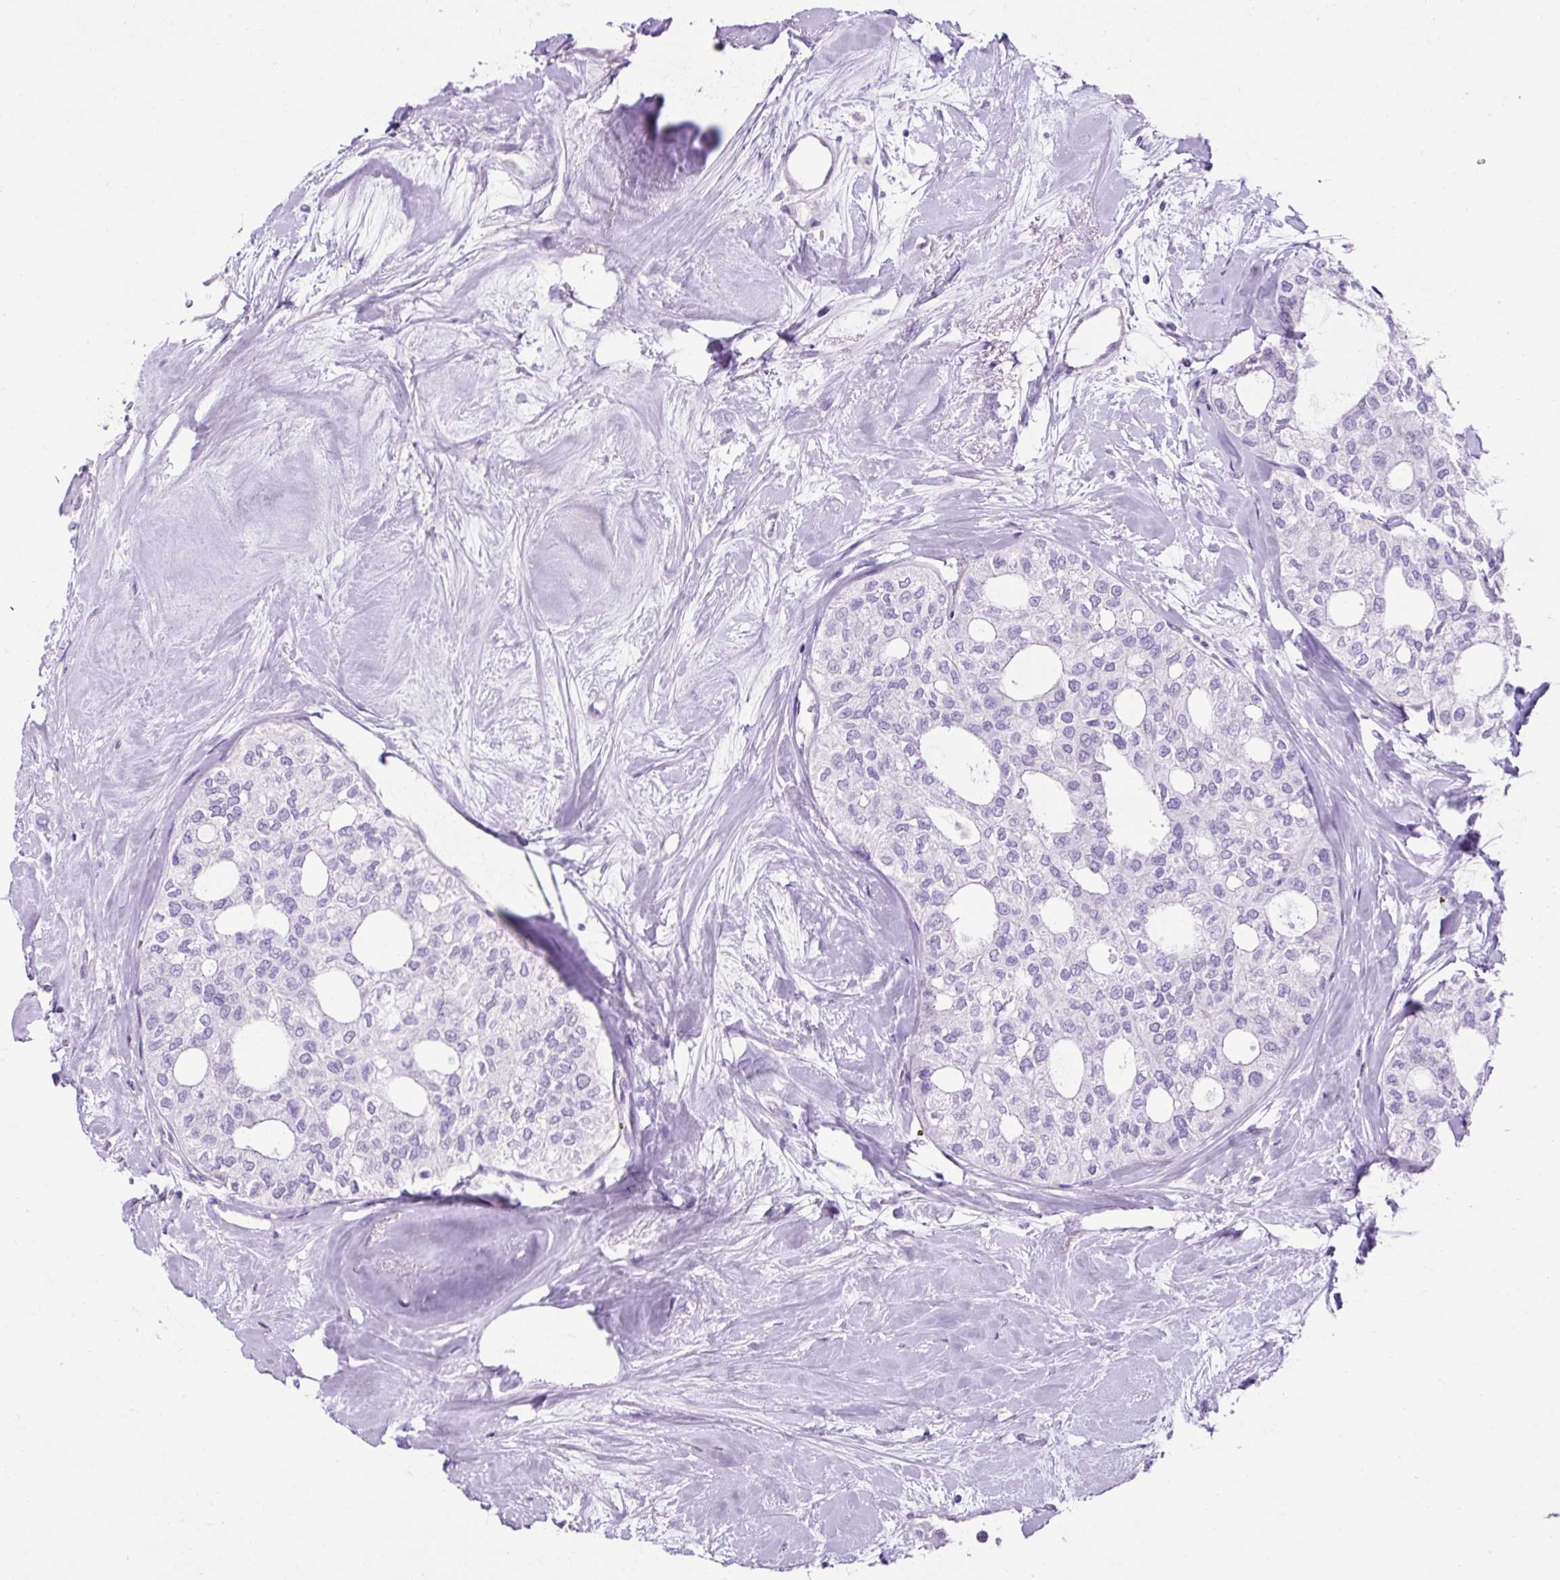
{"staining": {"intensity": "negative", "quantity": "none", "location": "none"}, "tissue": "thyroid cancer", "cell_type": "Tumor cells", "image_type": "cancer", "snomed": [{"axis": "morphology", "description": "Follicular adenoma carcinoma, NOS"}, {"axis": "topography", "description": "Thyroid gland"}], "caption": "Tumor cells show no significant protein positivity in thyroid follicular adenoma carcinoma.", "gene": "KRT12", "patient": {"sex": "male", "age": 75}}